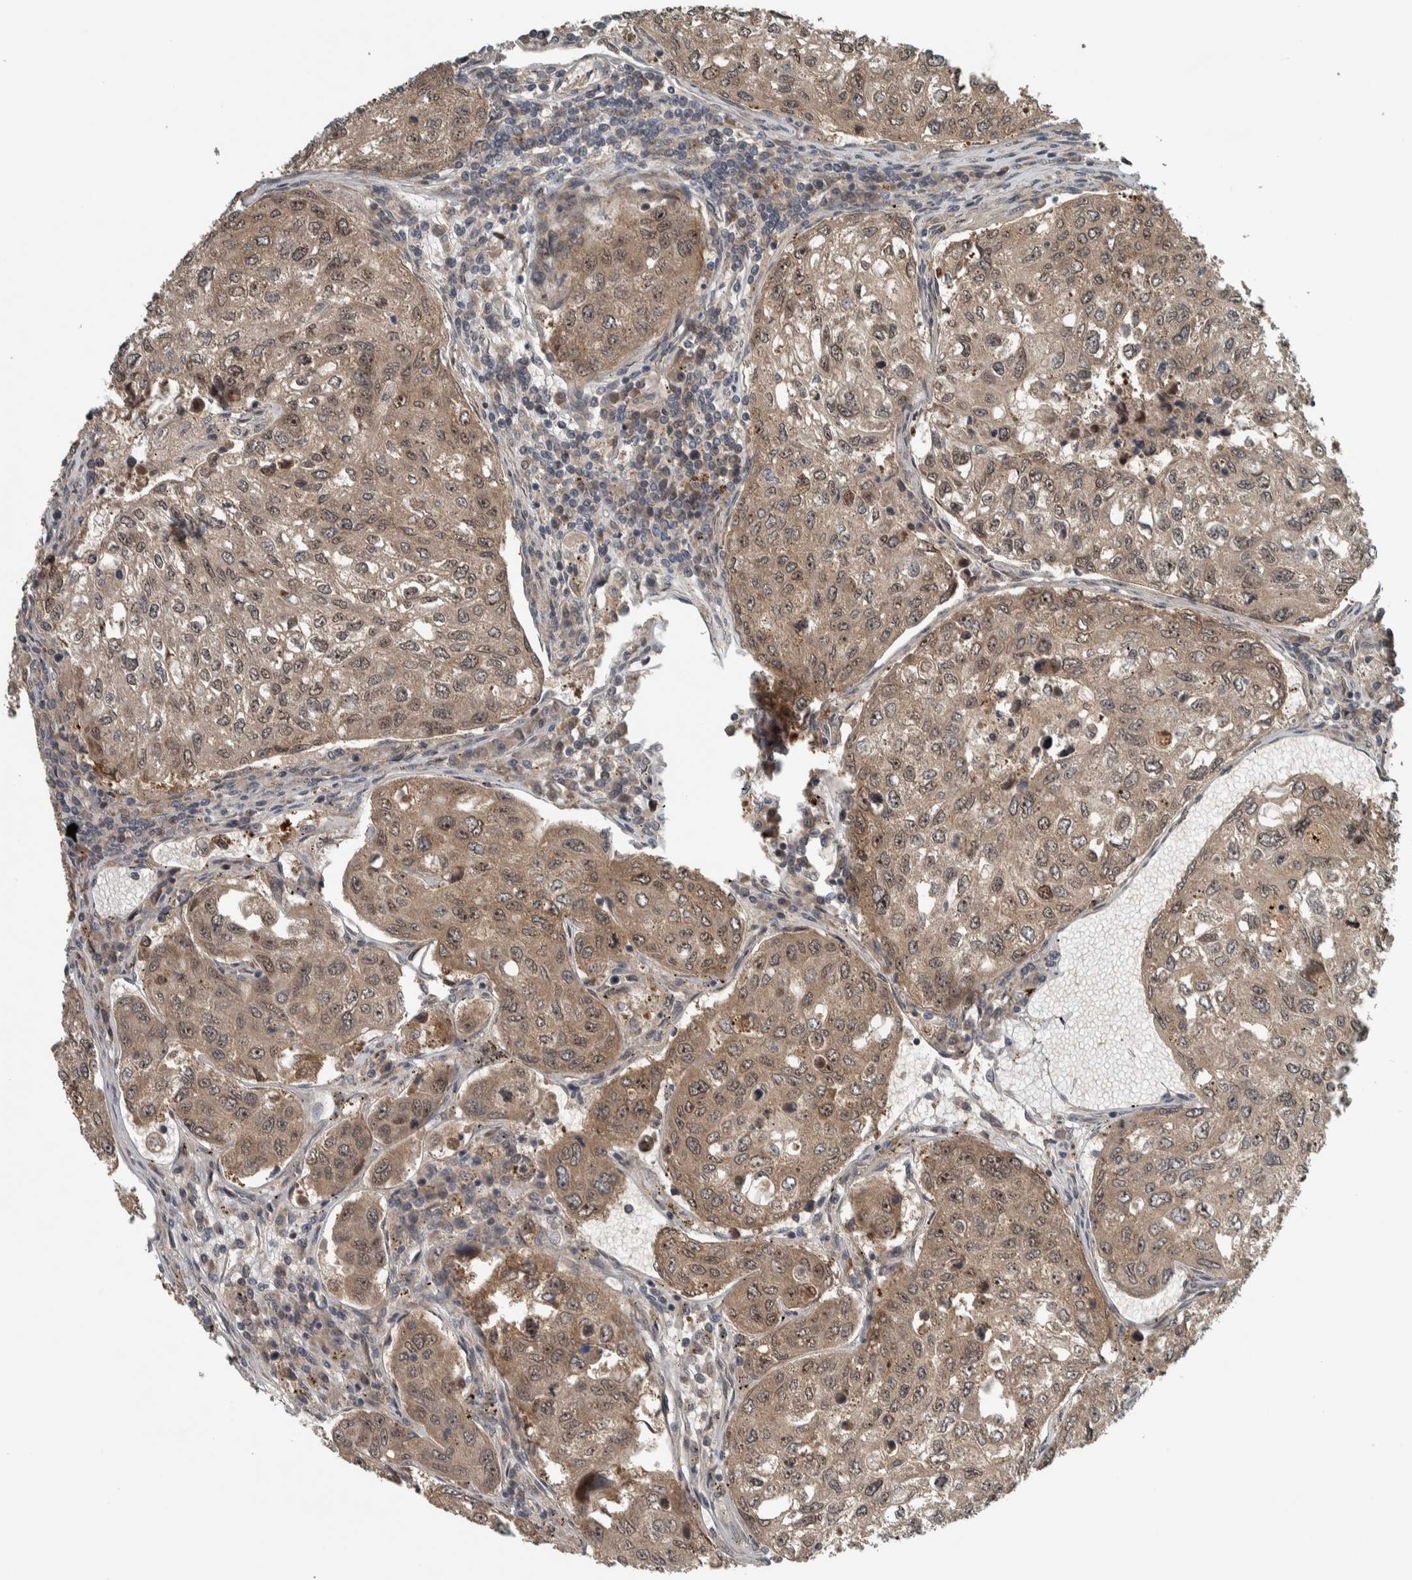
{"staining": {"intensity": "moderate", "quantity": ">75%", "location": "cytoplasmic/membranous,nuclear"}, "tissue": "urothelial cancer", "cell_type": "Tumor cells", "image_type": "cancer", "snomed": [{"axis": "morphology", "description": "Urothelial carcinoma, High grade"}, {"axis": "topography", "description": "Lymph node"}, {"axis": "topography", "description": "Urinary bladder"}], "caption": "Urothelial cancer tissue exhibits moderate cytoplasmic/membranous and nuclear staining in approximately >75% of tumor cells", "gene": "XPO5", "patient": {"sex": "male", "age": 51}}